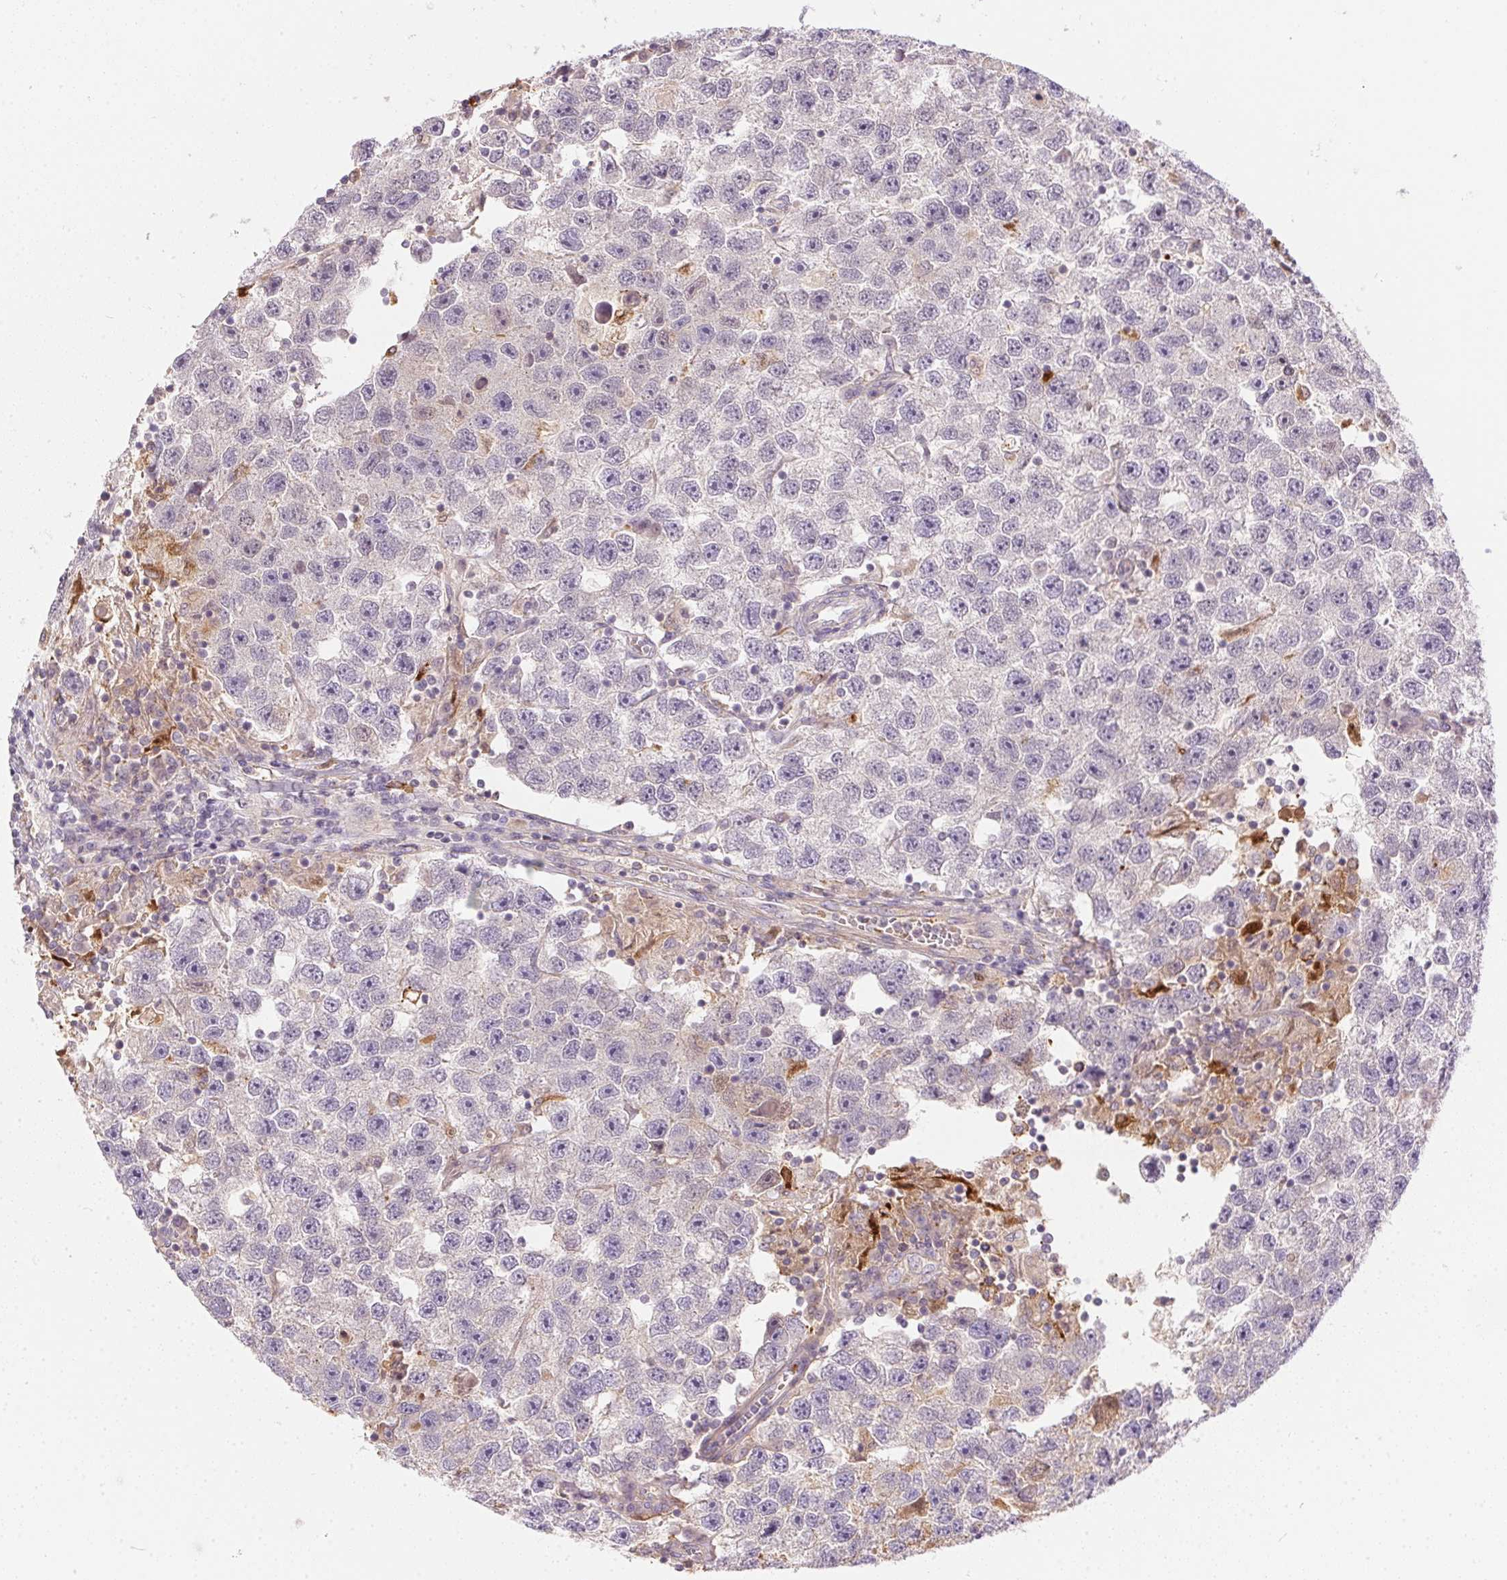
{"staining": {"intensity": "negative", "quantity": "none", "location": "none"}, "tissue": "testis cancer", "cell_type": "Tumor cells", "image_type": "cancer", "snomed": [{"axis": "morphology", "description": "Seminoma, NOS"}, {"axis": "topography", "description": "Testis"}], "caption": "Histopathology image shows no protein positivity in tumor cells of testis cancer tissue.", "gene": "ORM1", "patient": {"sex": "male", "age": 26}}